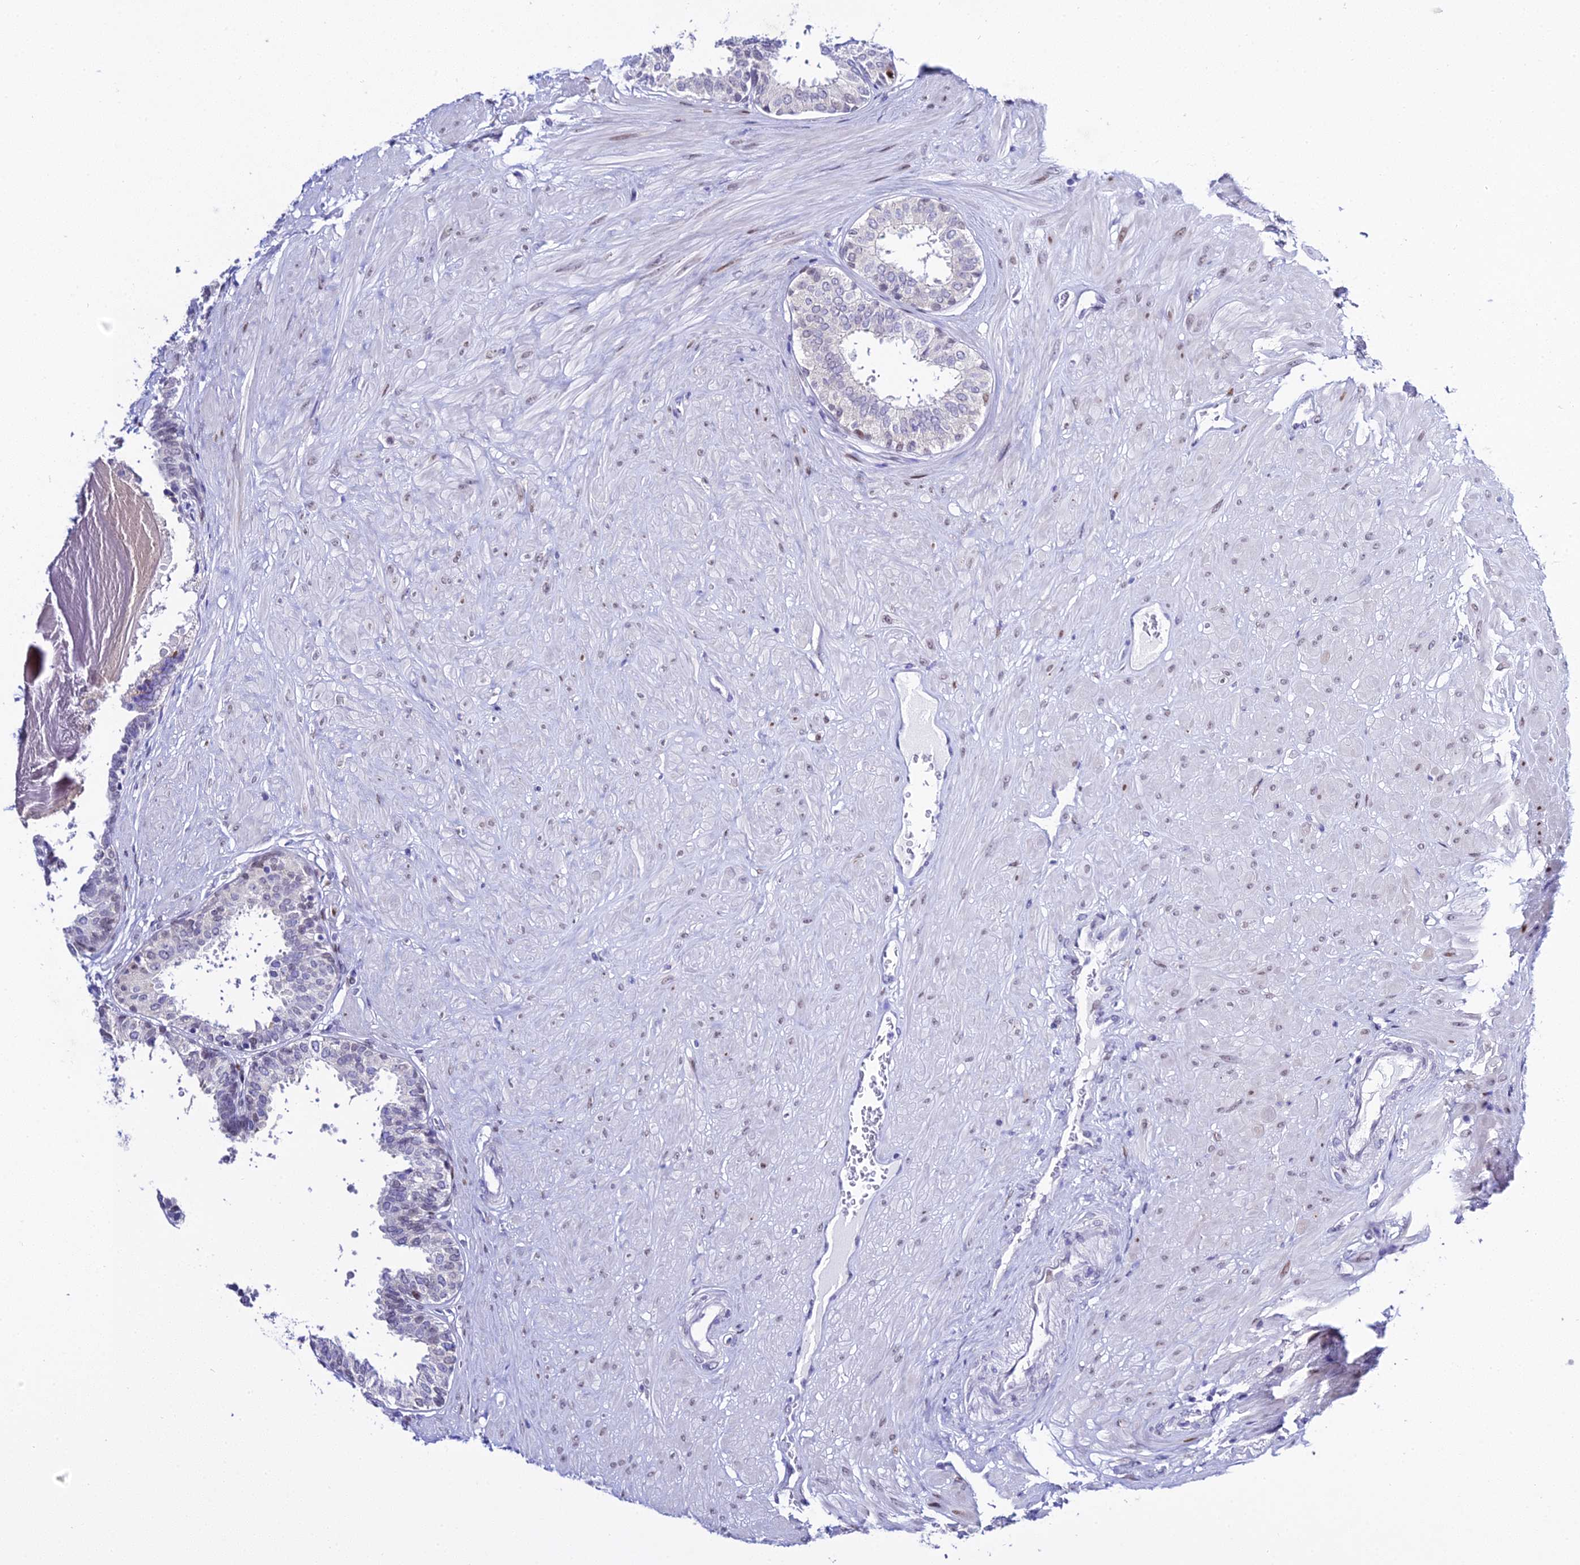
{"staining": {"intensity": "weak", "quantity": "<25%", "location": "nuclear"}, "tissue": "prostate", "cell_type": "Glandular cells", "image_type": "normal", "snomed": [{"axis": "morphology", "description": "Normal tissue, NOS"}, {"axis": "topography", "description": "Prostate"}], "caption": "The IHC micrograph has no significant positivity in glandular cells of prostate.", "gene": "POFUT2", "patient": {"sex": "male", "age": 48}}